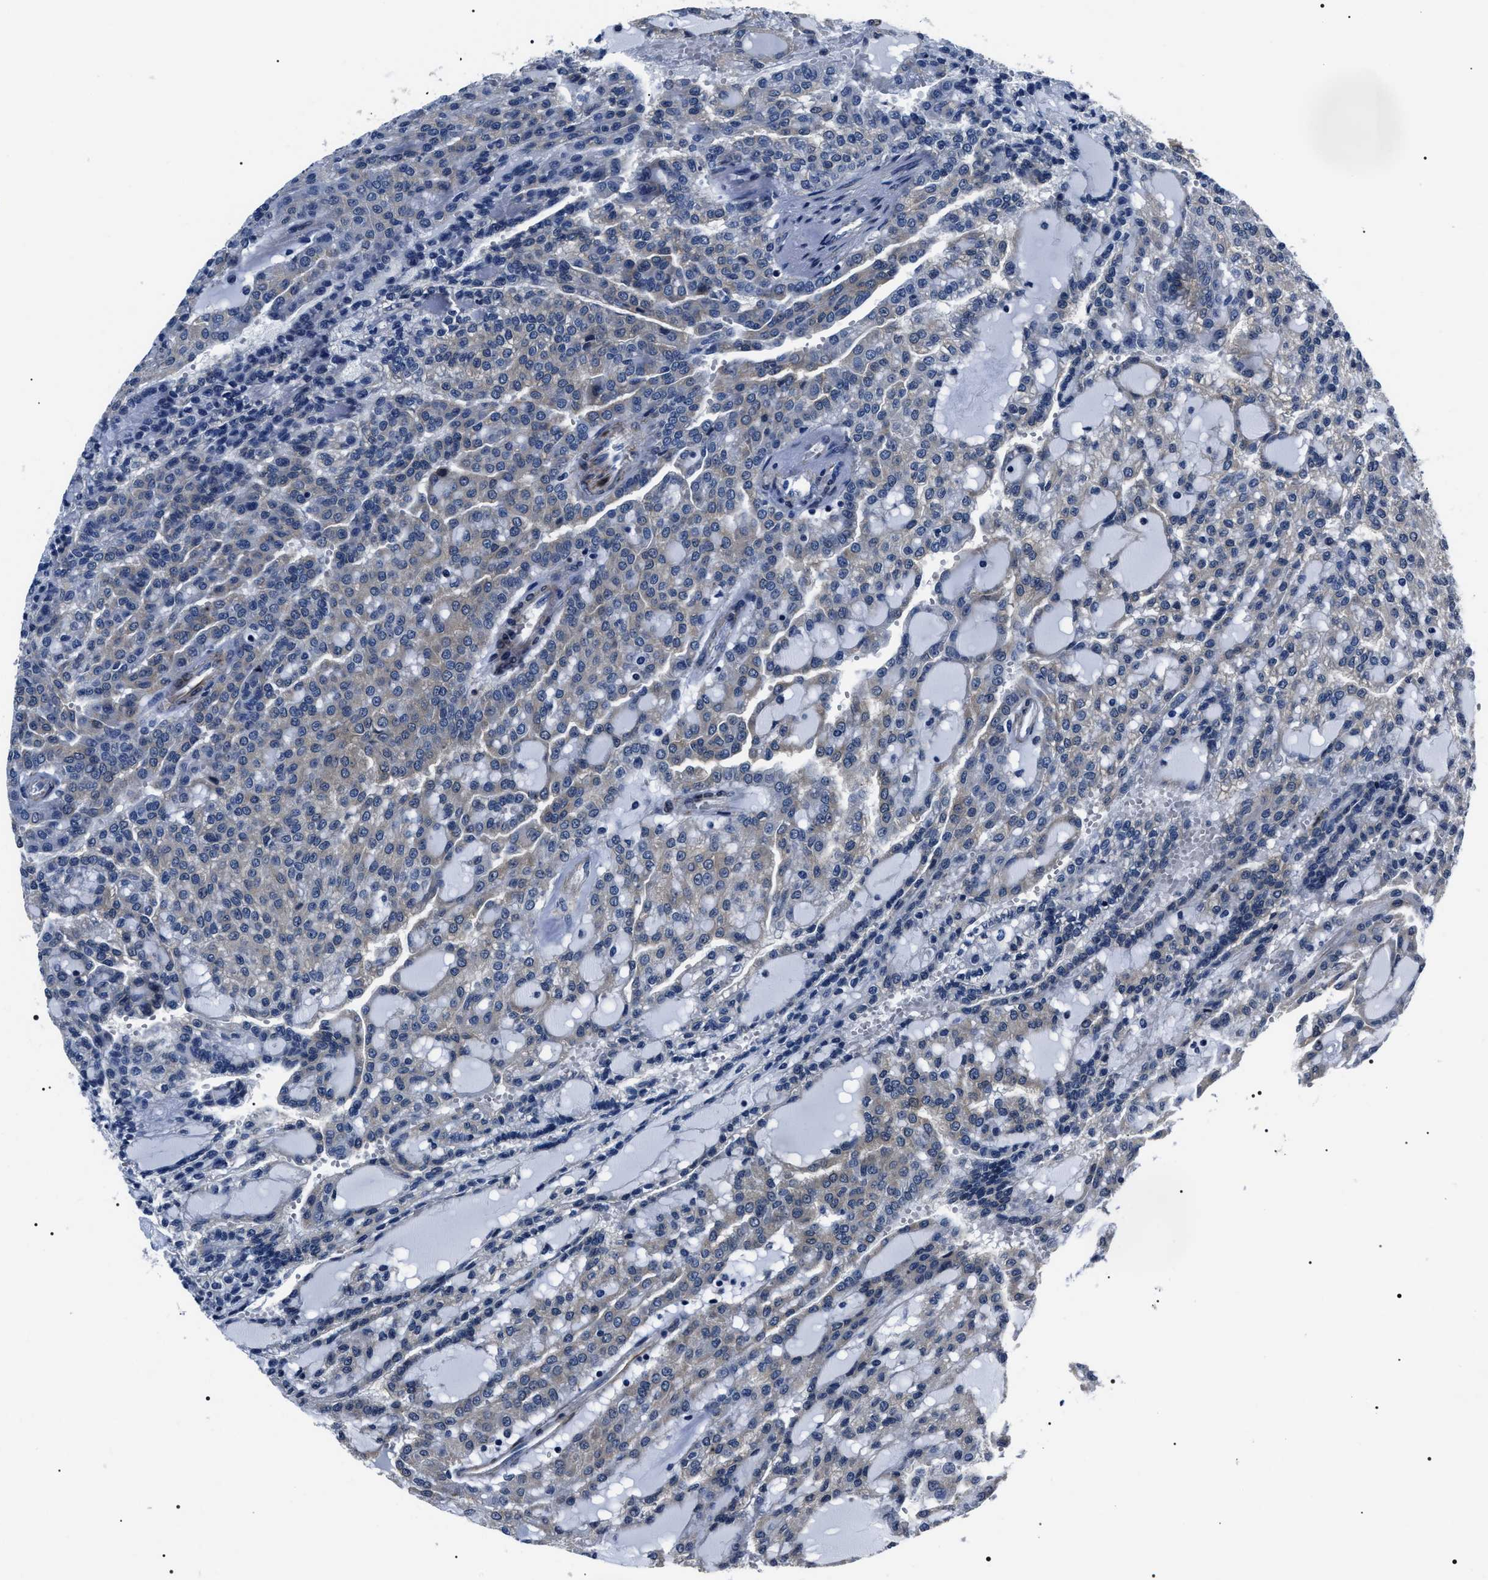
{"staining": {"intensity": "negative", "quantity": "none", "location": "none"}, "tissue": "renal cancer", "cell_type": "Tumor cells", "image_type": "cancer", "snomed": [{"axis": "morphology", "description": "Adenocarcinoma, NOS"}, {"axis": "topography", "description": "Kidney"}], "caption": "Immunohistochemistry (IHC) image of human renal adenocarcinoma stained for a protein (brown), which demonstrates no expression in tumor cells.", "gene": "BAG2", "patient": {"sex": "male", "age": 63}}